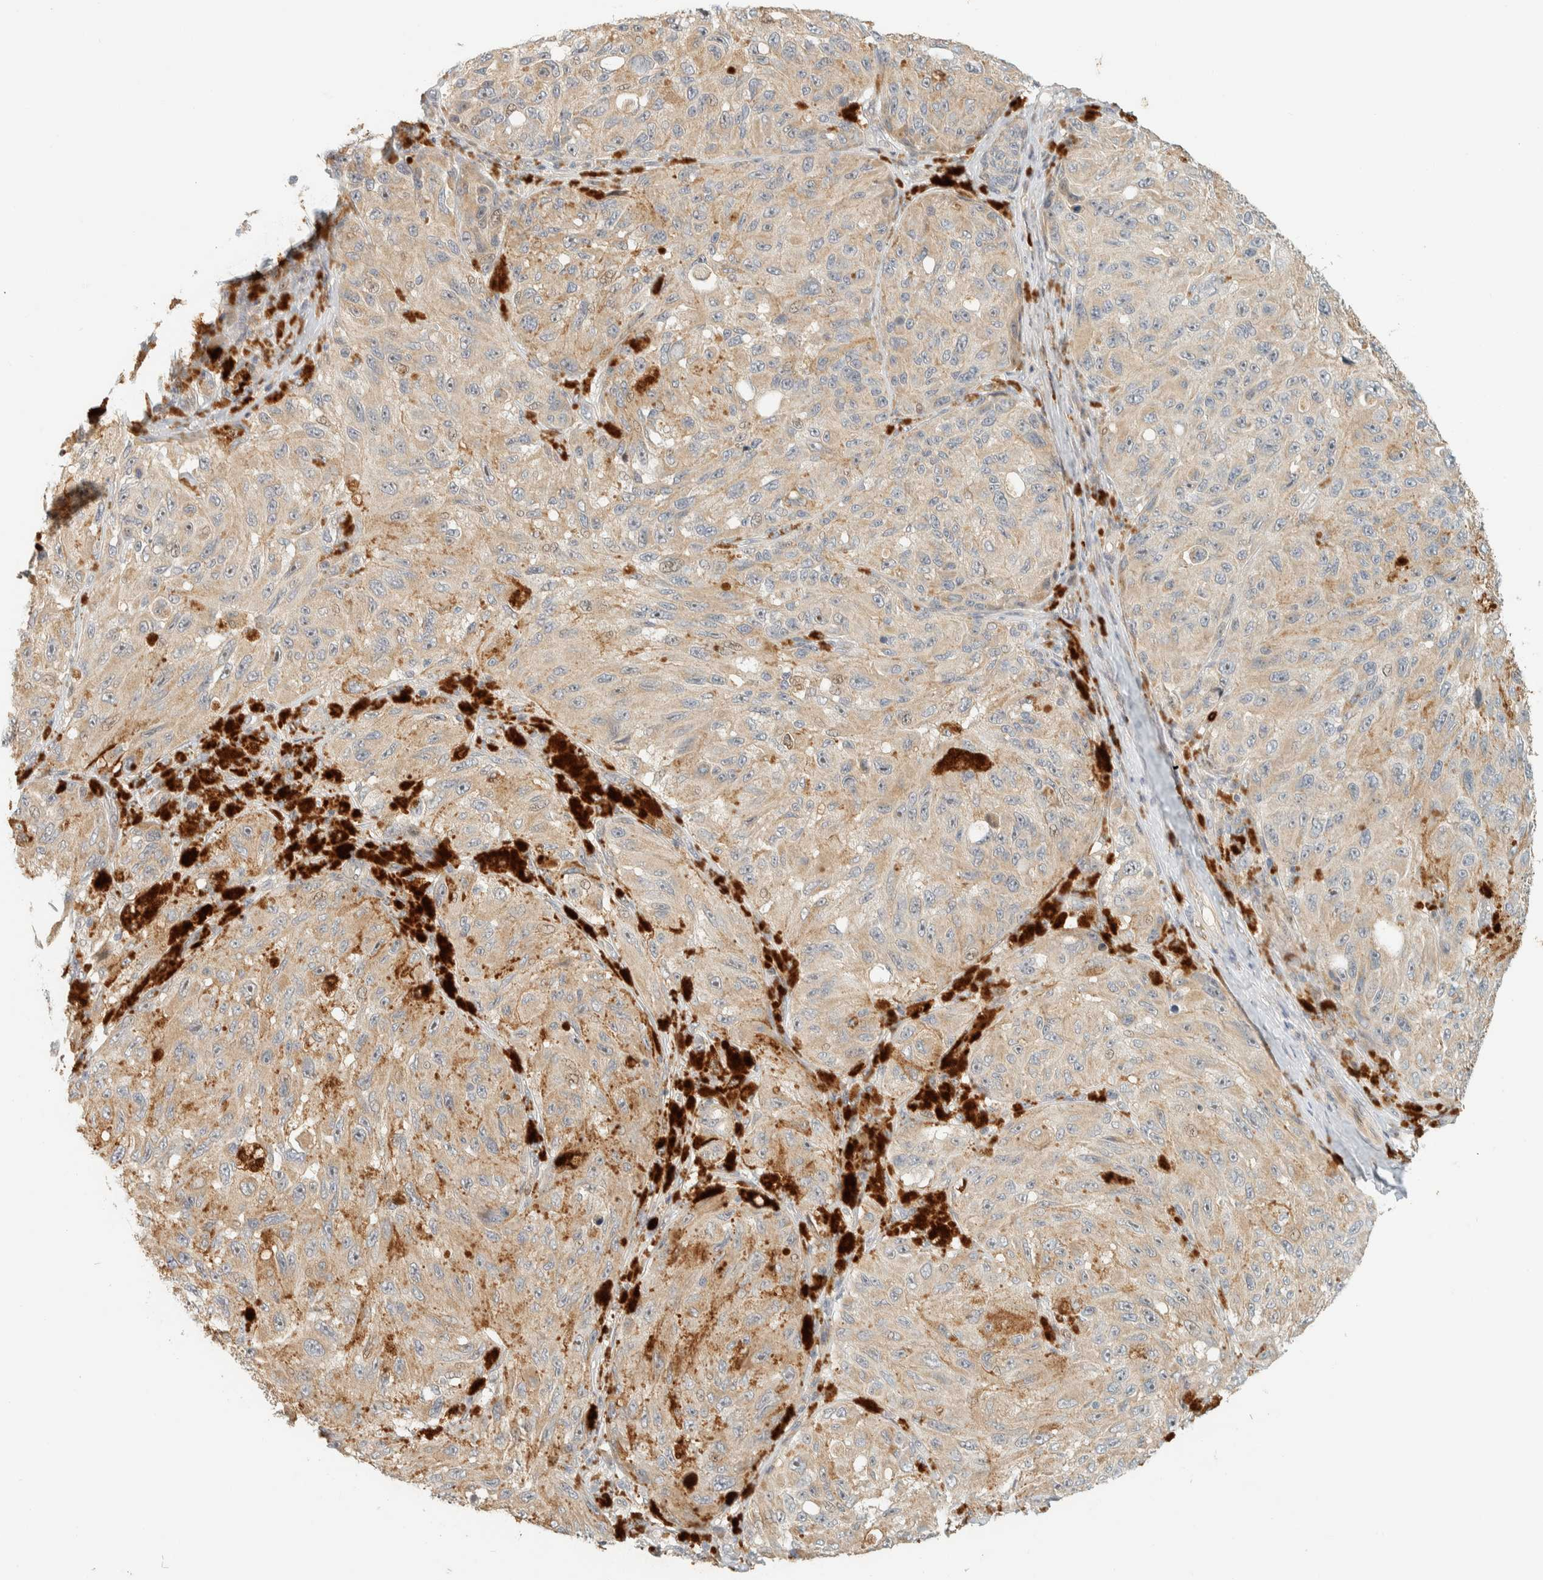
{"staining": {"intensity": "weak", "quantity": "25%-75%", "location": "cytoplasmic/membranous"}, "tissue": "melanoma", "cell_type": "Tumor cells", "image_type": "cancer", "snomed": [{"axis": "morphology", "description": "Malignant melanoma, NOS"}, {"axis": "topography", "description": "Skin"}], "caption": "DAB (3,3'-diaminobenzidine) immunohistochemical staining of melanoma displays weak cytoplasmic/membranous protein expression in about 25%-75% of tumor cells.", "gene": "CCDC171", "patient": {"sex": "female", "age": 73}}